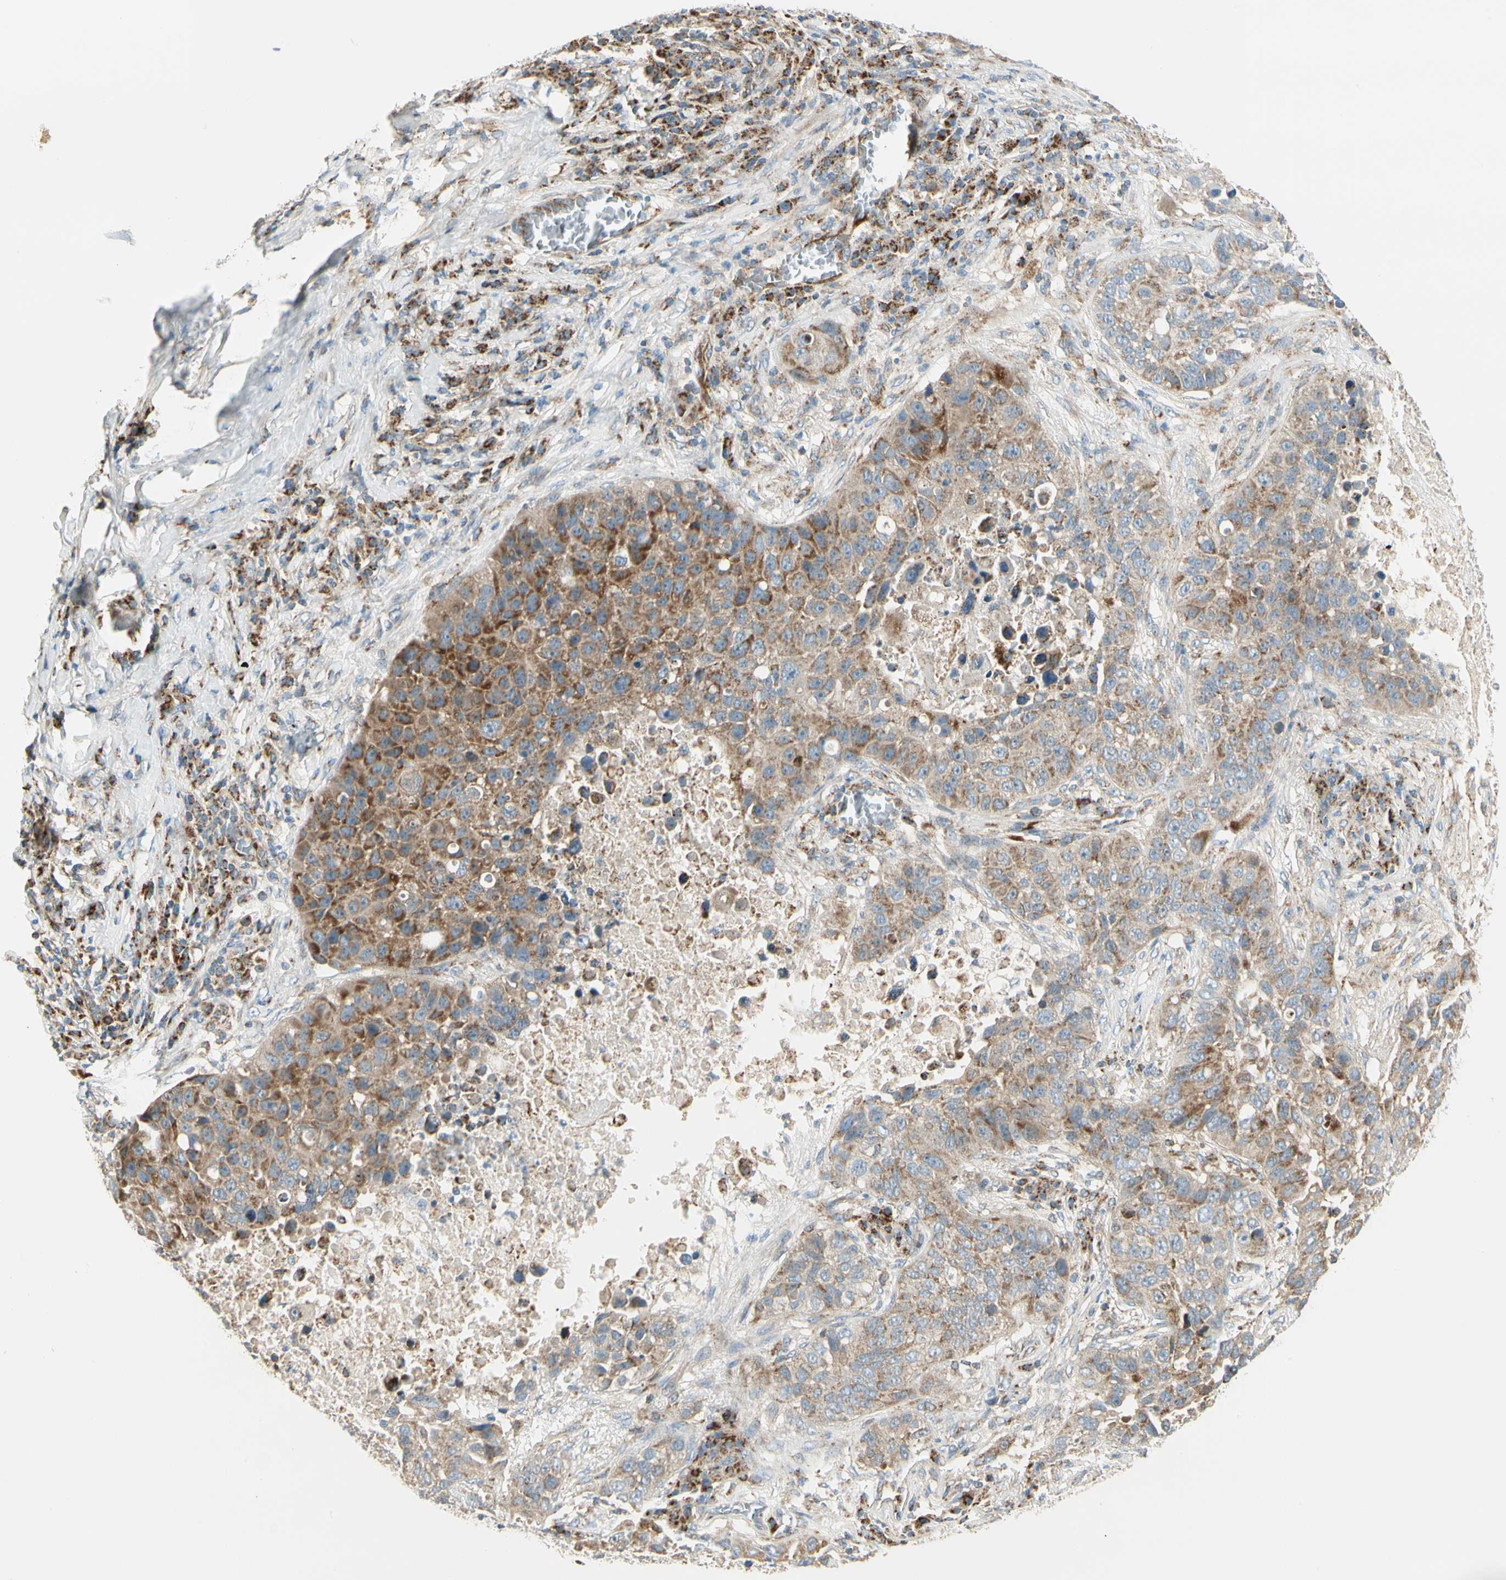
{"staining": {"intensity": "moderate", "quantity": ">75%", "location": "cytoplasmic/membranous"}, "tissue": "lung cancer", "cell_type": "Tumor cells", "image_type": "cancer", "snomed": [{"axis": "morphology", "description": "Squamous cell carcinoma, NOS"}, {"axis": "topography", "description": "Lung"}], "caption": "A brown stain labels moderate cytoplasmic/membranous expression of a protein in human lung cancer (squamous cell carcinoma) tumor cells.", "gene": "TBC1D10A", "patient": {"sex": "male", "age": 57}}